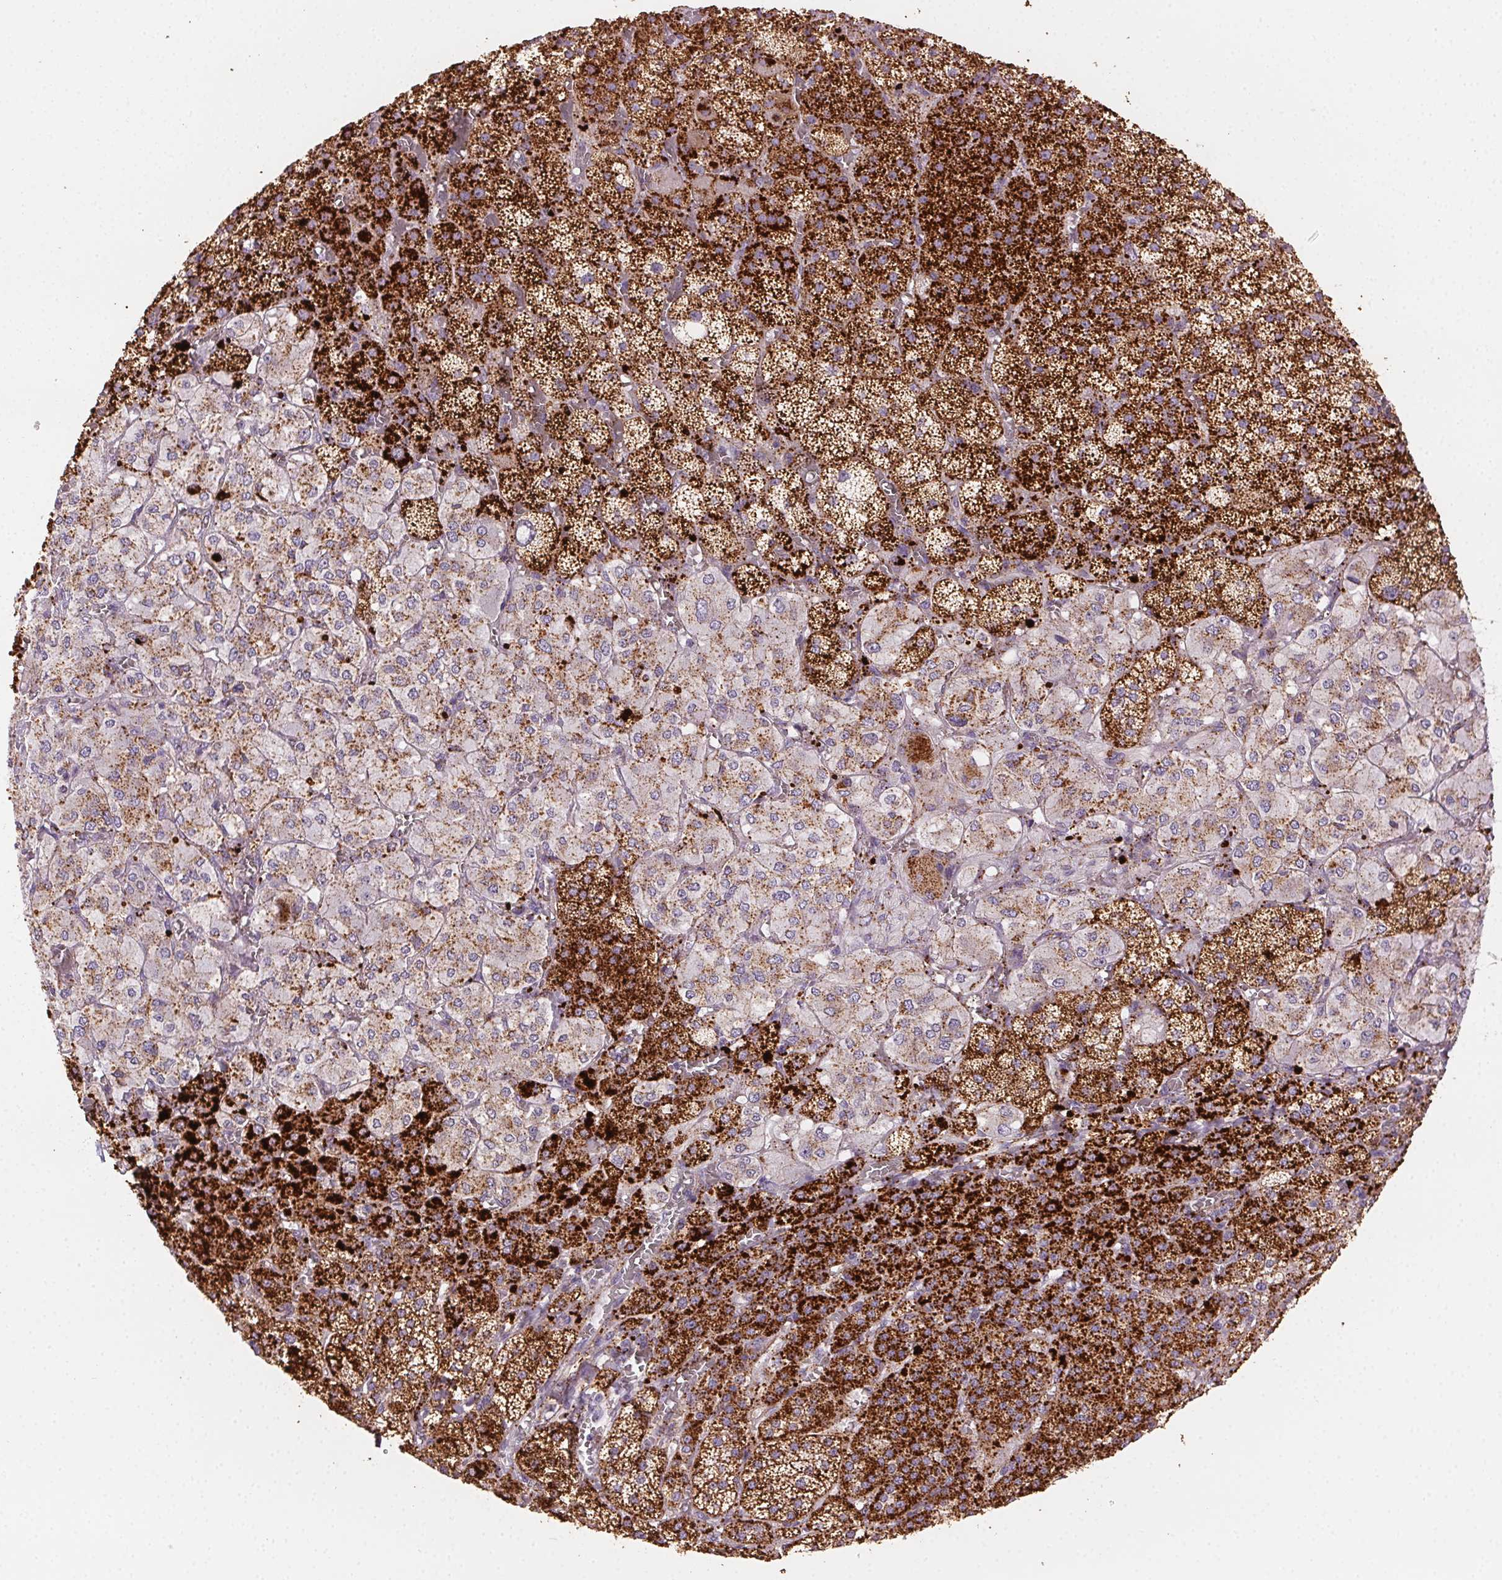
{"staining": {"intensity": "strong", "quantity": ">75%", "location": "cytoplasmic/membranous"}, "tissue": "adrenal gland", "cell_type": "Glandular cells", "image_type": "normal", "snomed": [{"axis": "morphology", "description": "Normal tissue, NOS"}, {"axis": "topography", "description": "Adrenal gland"}], "caption": "A high-resolution image shows IHC staining of normal adrenal gland, which exhibits strong cytoplasmic/membranous staining in about >75% of glandular cells. (brown staining indicates protein expression, while blue staining denotes nuclei).", "gene": "SCPEP1", "patient": {"sex": "female", "age": 60}}